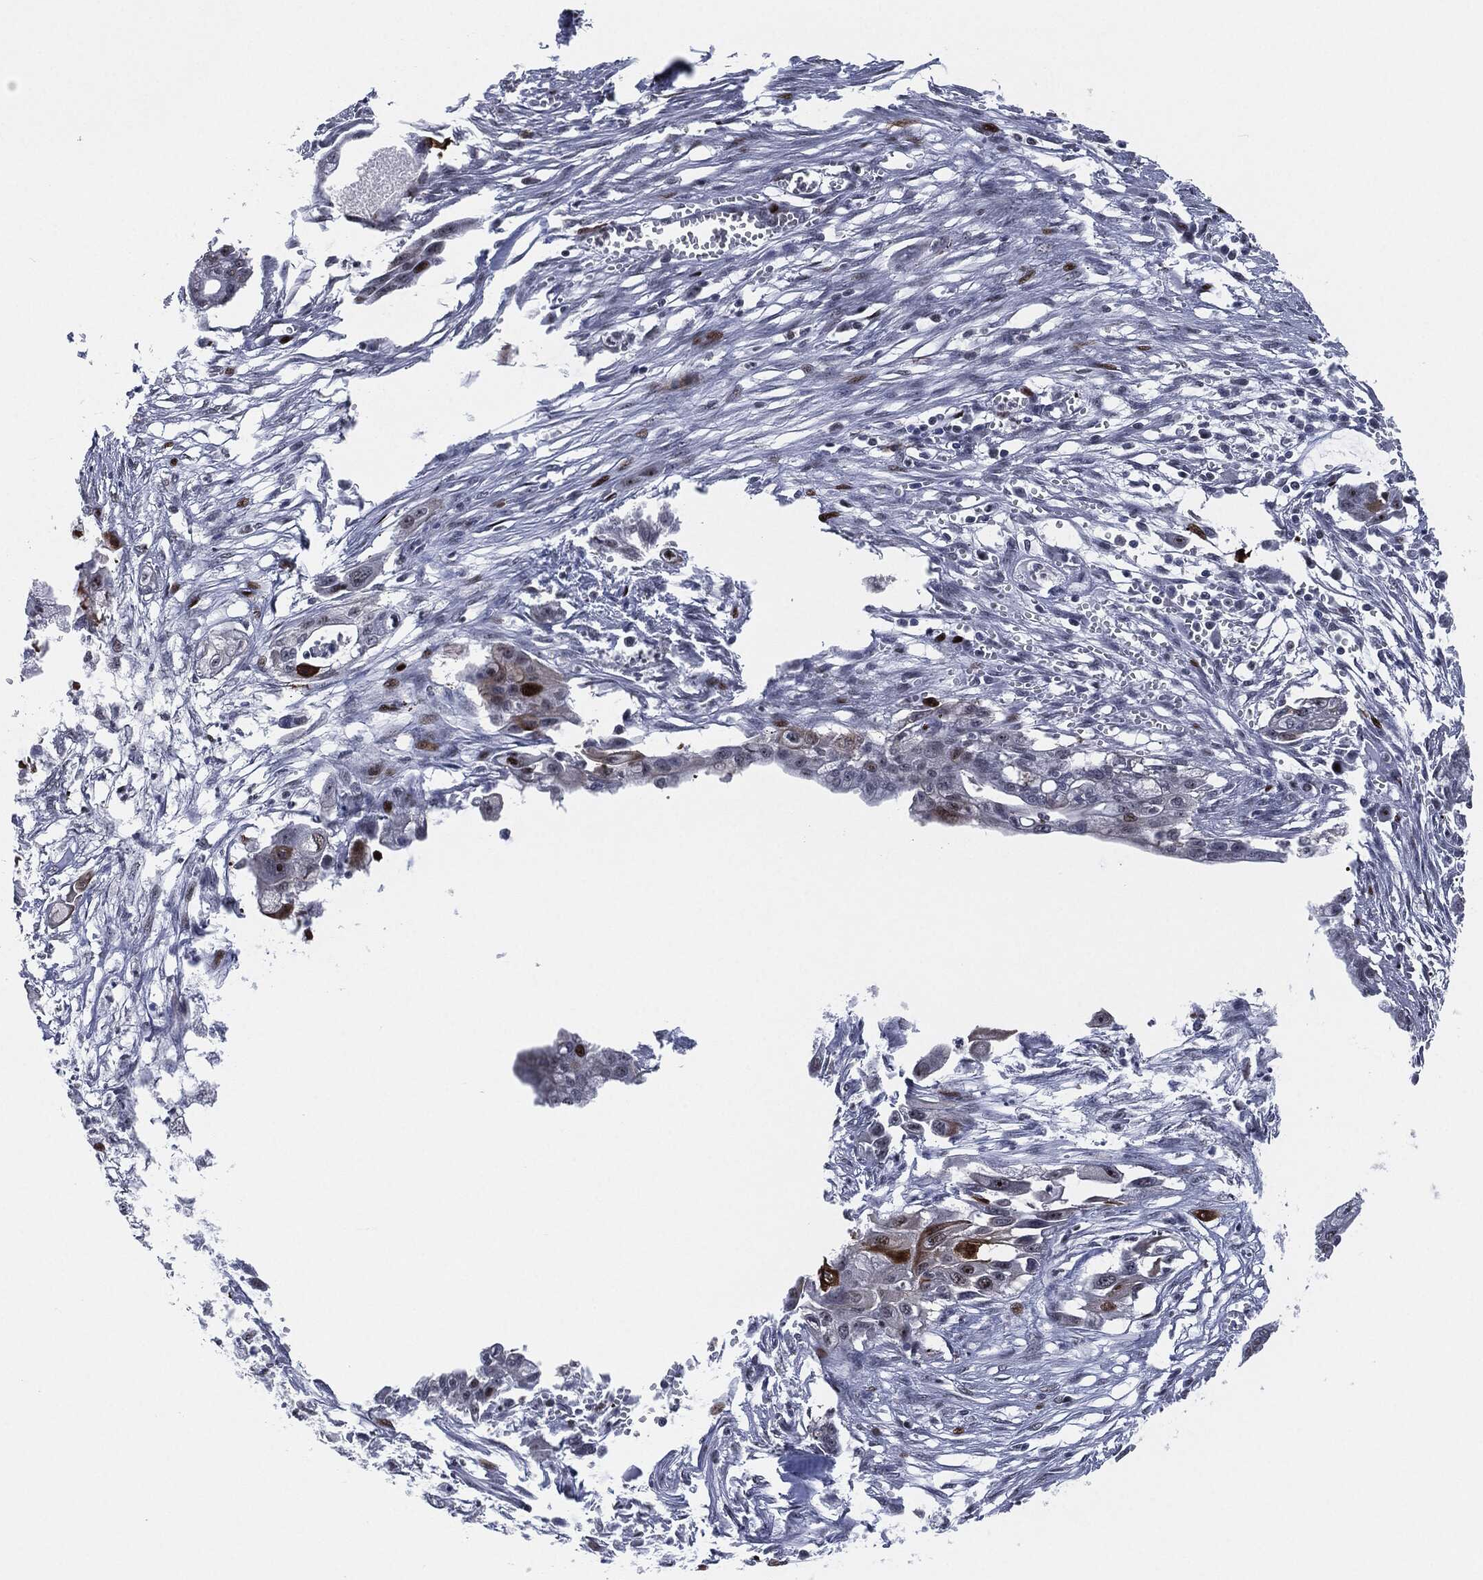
{"staining": {"intensity": "moderate", "quantity": "<25%", "location": "cytoplasmic/membranous"}, "tissue": "pancreatic cancer", "cell_type": "Tumor cells", "image_type": "cancer", "snomed": [{"axis": "morphology", "description": "Normal tissue, NOS"}, {"axis": "morphology", "description": "Adenocarcinoma, NOS"}, {"axis": "topography", "description": "Pancreas"}], "caption": "Pancreatic cancer tissue reveals moderate cytoplasmic/membranous expression in approximately <25% of tumor cells, visualized by immunohistochemistry.", "gene": "AKT2", "patient": {"sex": "female", "age": 58}}